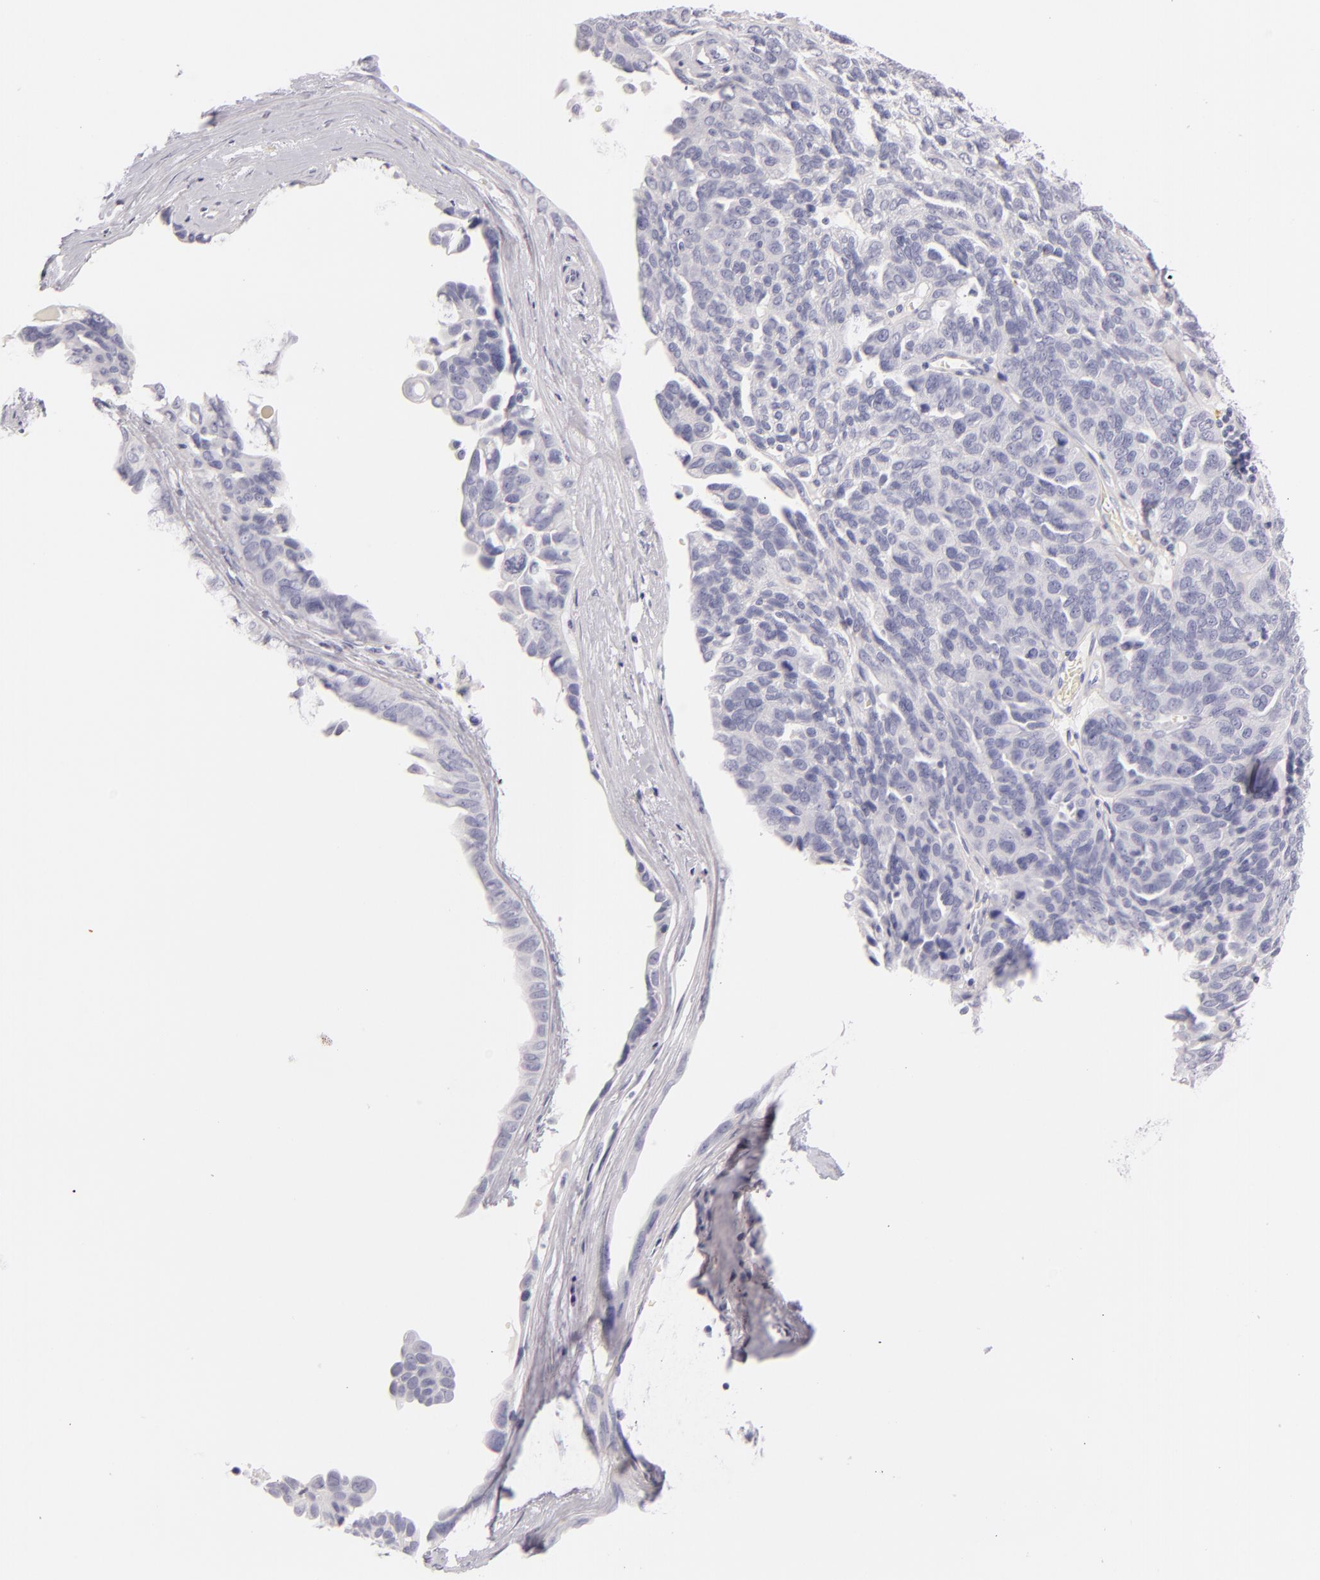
{"staining": {"intensity": "negative", "quantity": "none", "location": "none"}, "tissue": "ovarian cancer", "cell_type": "Tumor cells", "image_type": "cancer", "snomed": [{"axis": "morphology", "description": "Cystadenocarcinoma, serous, NOS"}, {"axis": "topography", "description": "Ovary"}], "caption": "IHC micrograph of neoplastic tissue: human ovarian serous cystadenocarcinoma stained with DAB demonstrates no significant protein staining in tumor cells.", "gene": "TPSD1", "patient": {"sex": "female", "age": 64}}